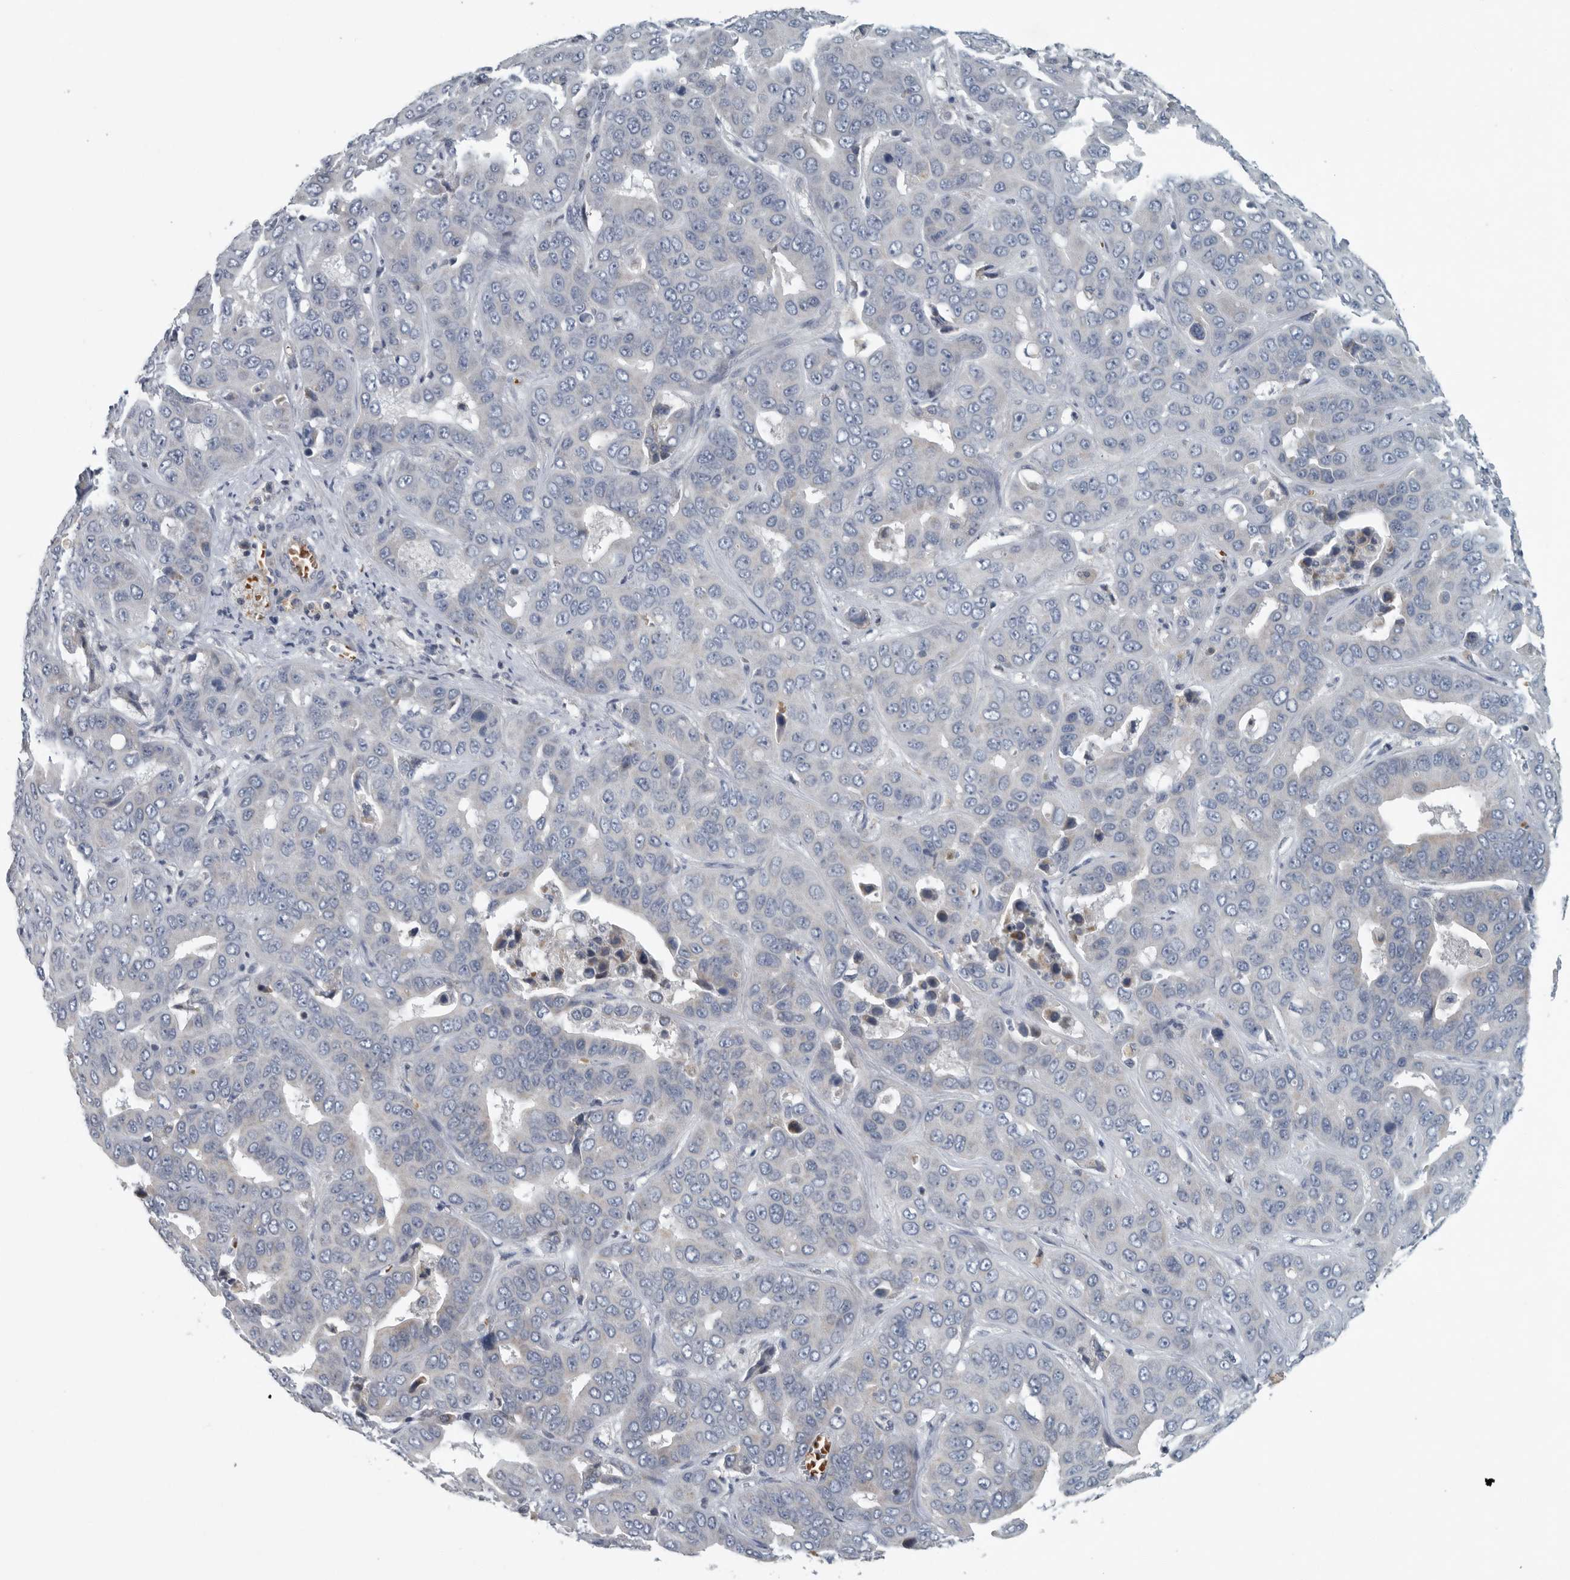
{"staining": {"intensity": "negative", "quantity": "none", "location": "none"}, "tissue": "liver cancer", "cell_type": "Tumor cells", "image_type": "cancer", "snomed": [{"axis": "morphology", "description": "Cholangiocarcinoma"}, {"axis": "topography", "description": "Liver"}], "caption": "Immunohistochemical staining of liver cholangiocarcinoma displays no significant staining in tumor cells.", "gene": "MPP3", "patient": {"sex": "female", "age": 52}}